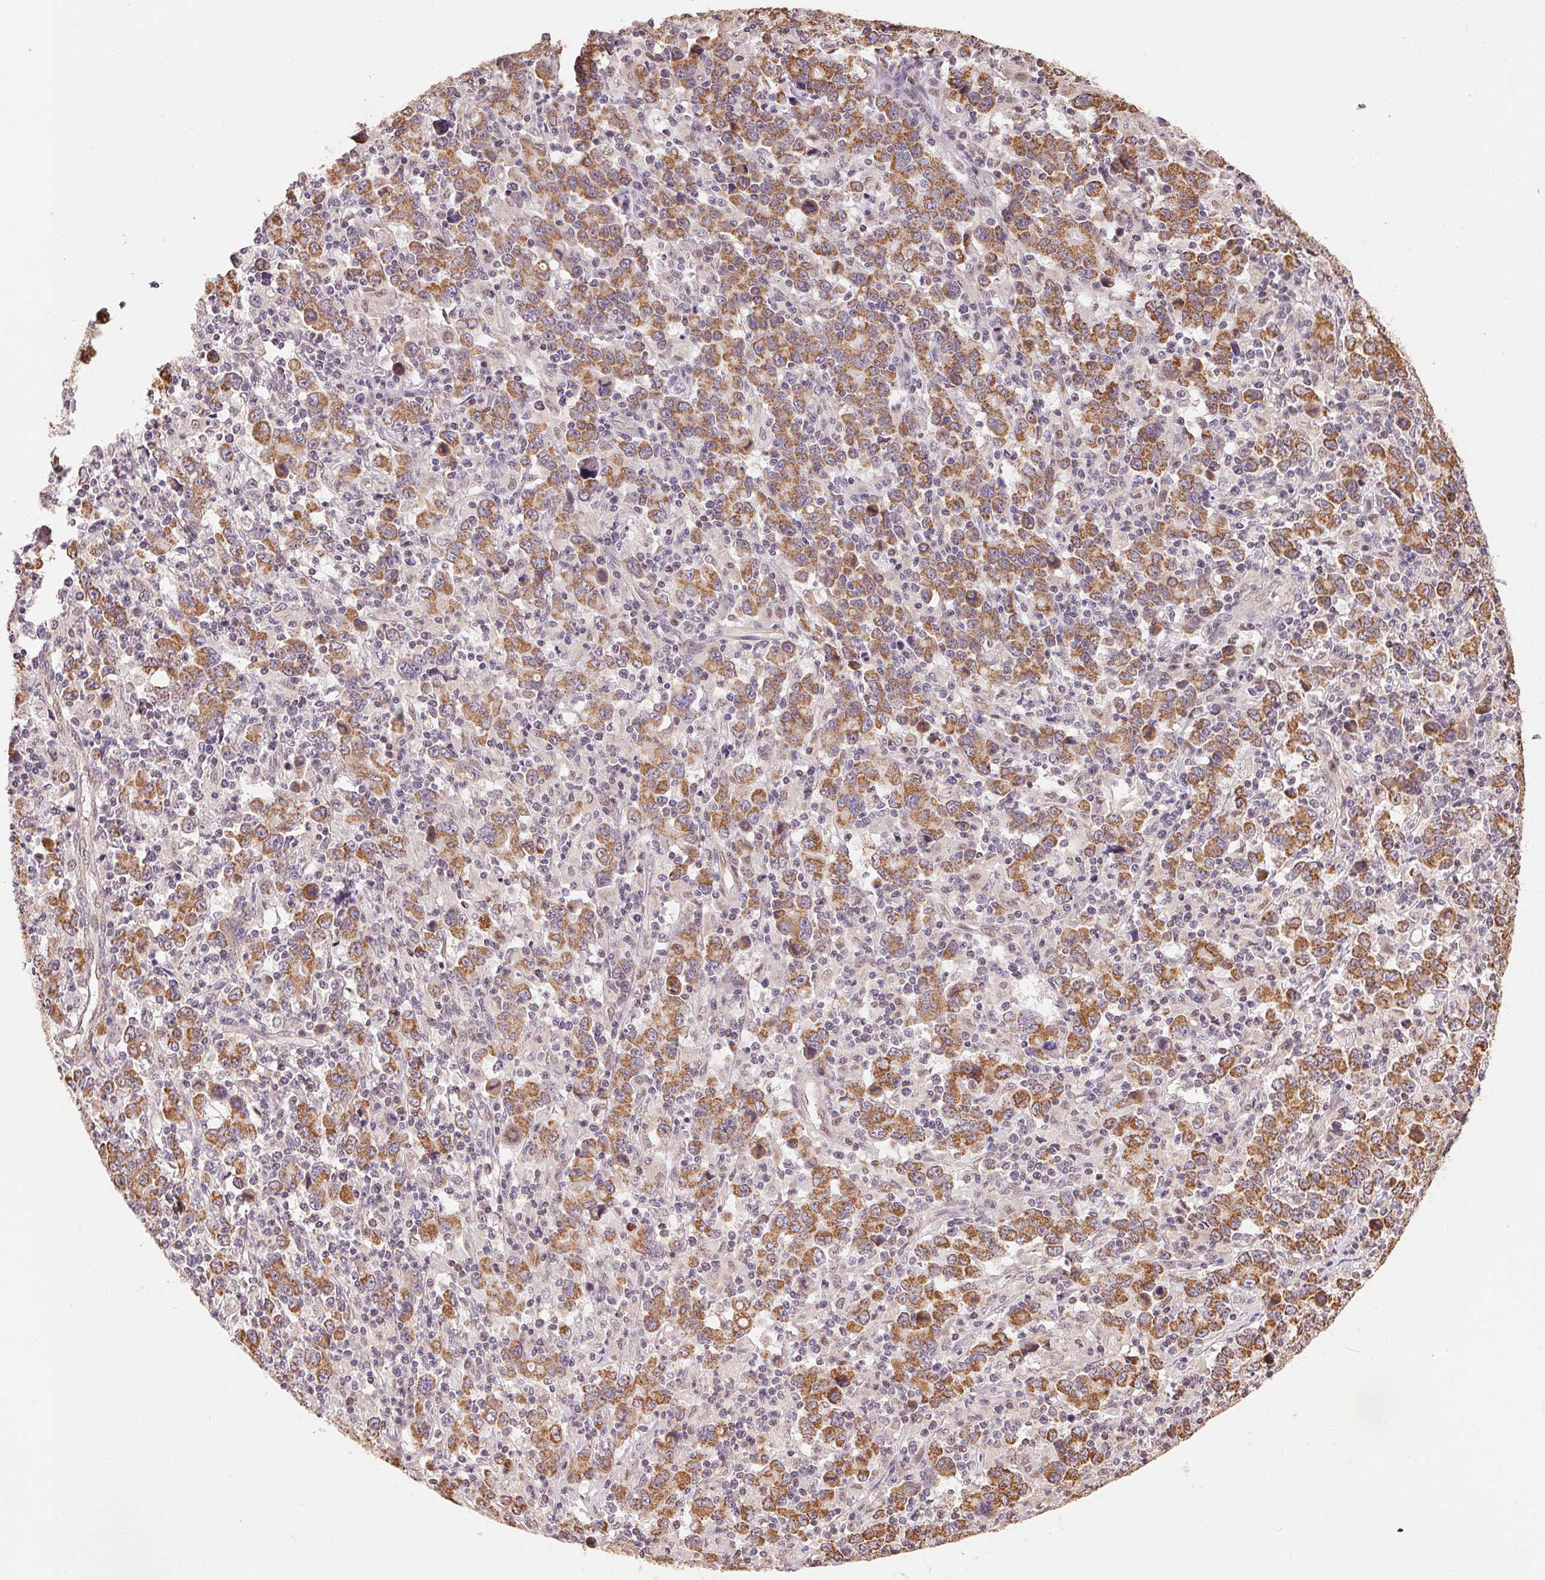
{"staining": {"intensity": "moderate", "quantity": ">75%", "location": "cytoplasmic/membranous"}, "tissue": "stomach cancer", "cell_type": "Tumor cells", "image_type": "cancer", "snomed": [{"axis": "morphology", "description": "Adenocarcinoma, NOS"}, {"axis": "topography", "description": "Stomach, upper"}], "caption": "High-power microscopy captured an immunohistochemistry image of stomach cancer (adenocarcinoma), revealing moderate cytoplasmic/membranous staining in about >75% of tumor cells. Using DAB (brown) and hematoxylin (blue) stains, captured at high magnification using brightfield microscopy.", "gene": "SC5D", "patient": {"sex": "male", "age": 69}}